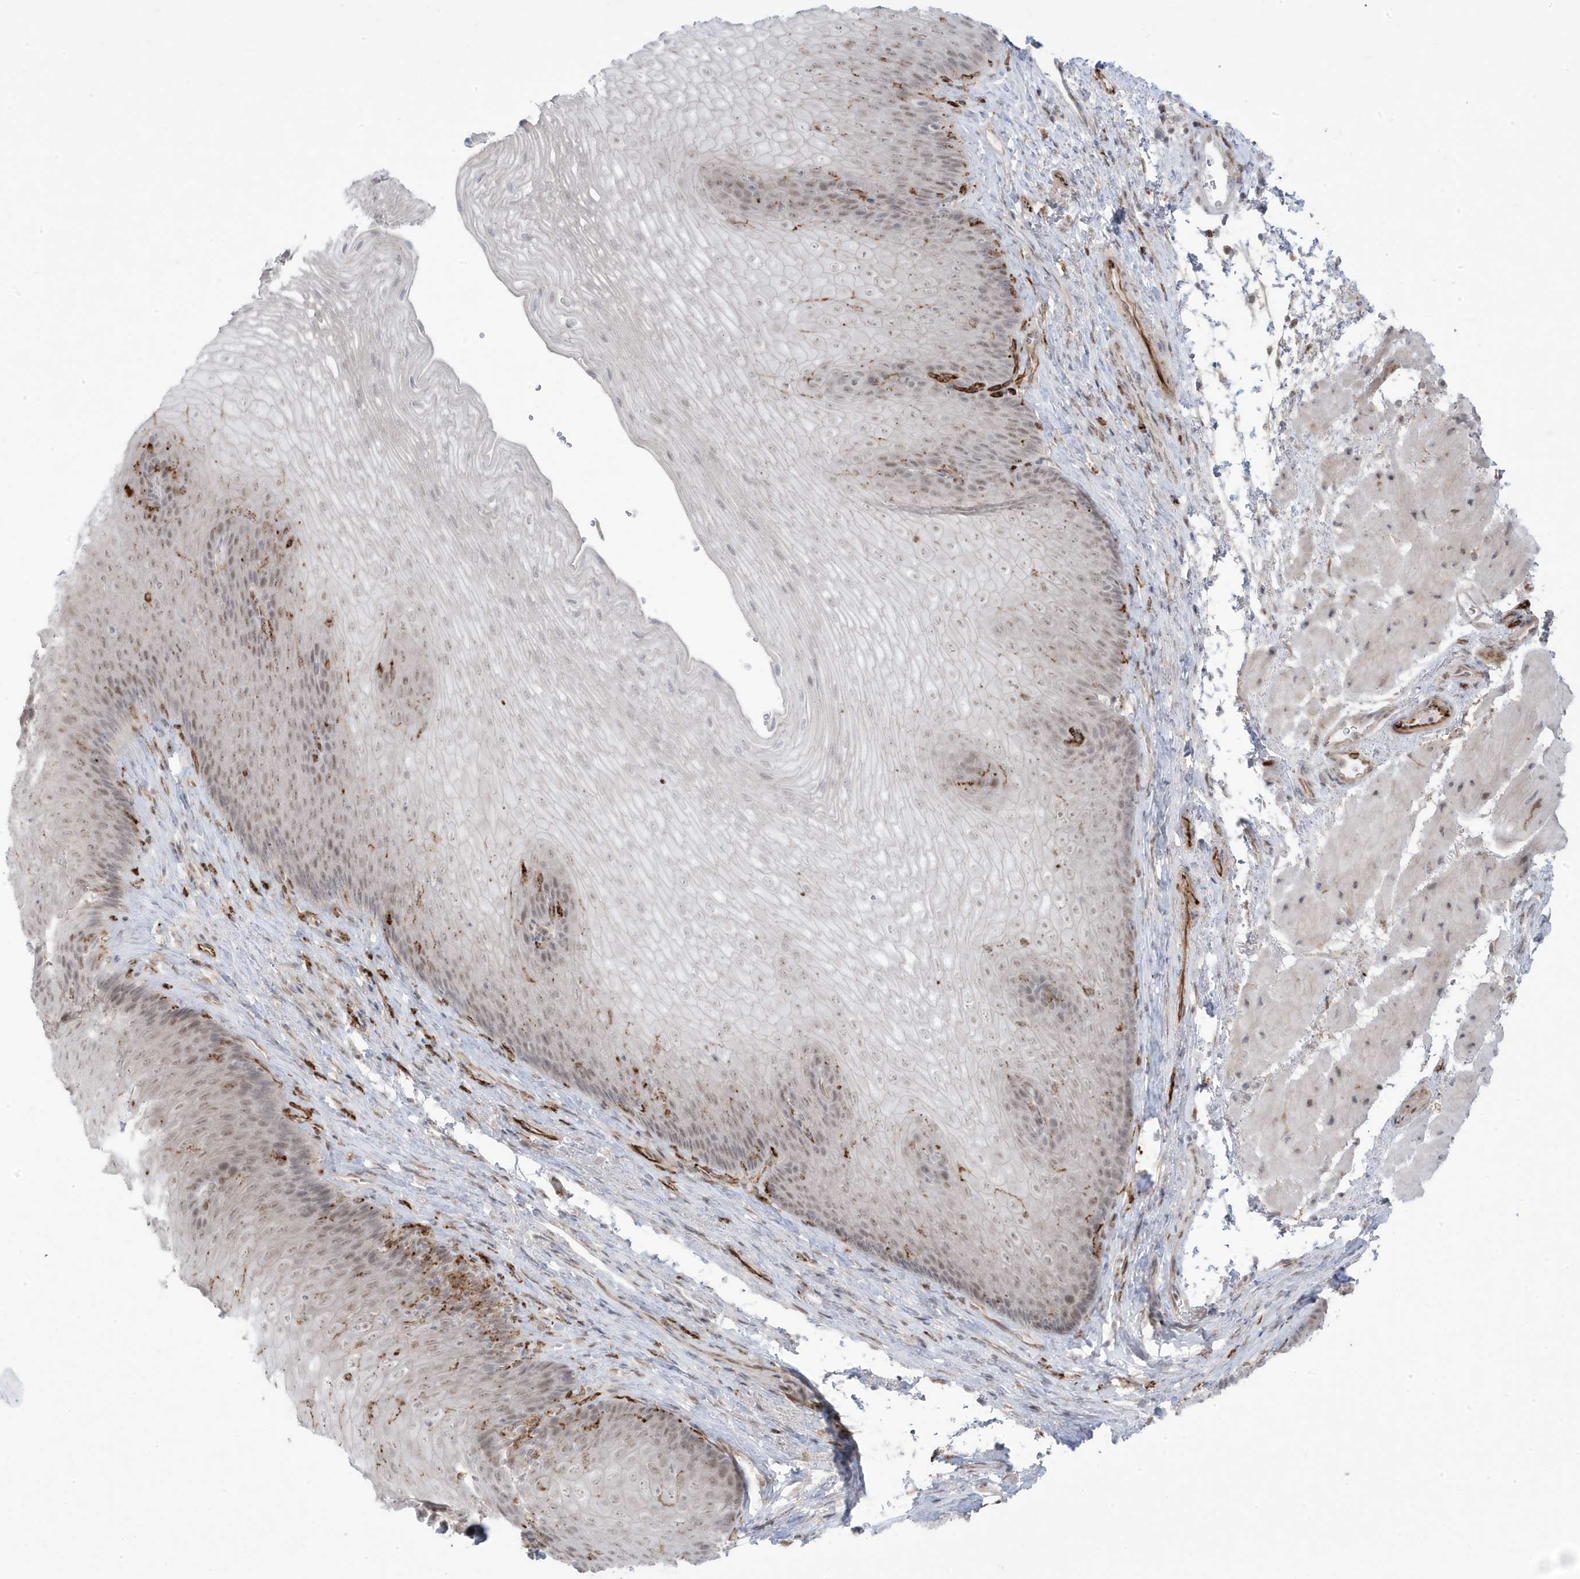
{"staining": {"intensity": "weak", "quantity": ">75%", "location": "nuclear"}, "tissue": "esophagus", "cell_type": "Squamous epithelial cells", "image_type": "normal", "snomed": [{"axis": "morphology", "description": "Normal tissue, NOS"}, {"axis": "topography", "description": "Esophagus"}], "caption": "Immunohistochemistry (IHC) image of benign human esophagus stained for a protein (brown), which displays low levels of weak nuclear positivity in about >75% of squamous epithelial cells.", "gene": "ADAMTSL3", "patient": {"sex": "female", "age": 66}}